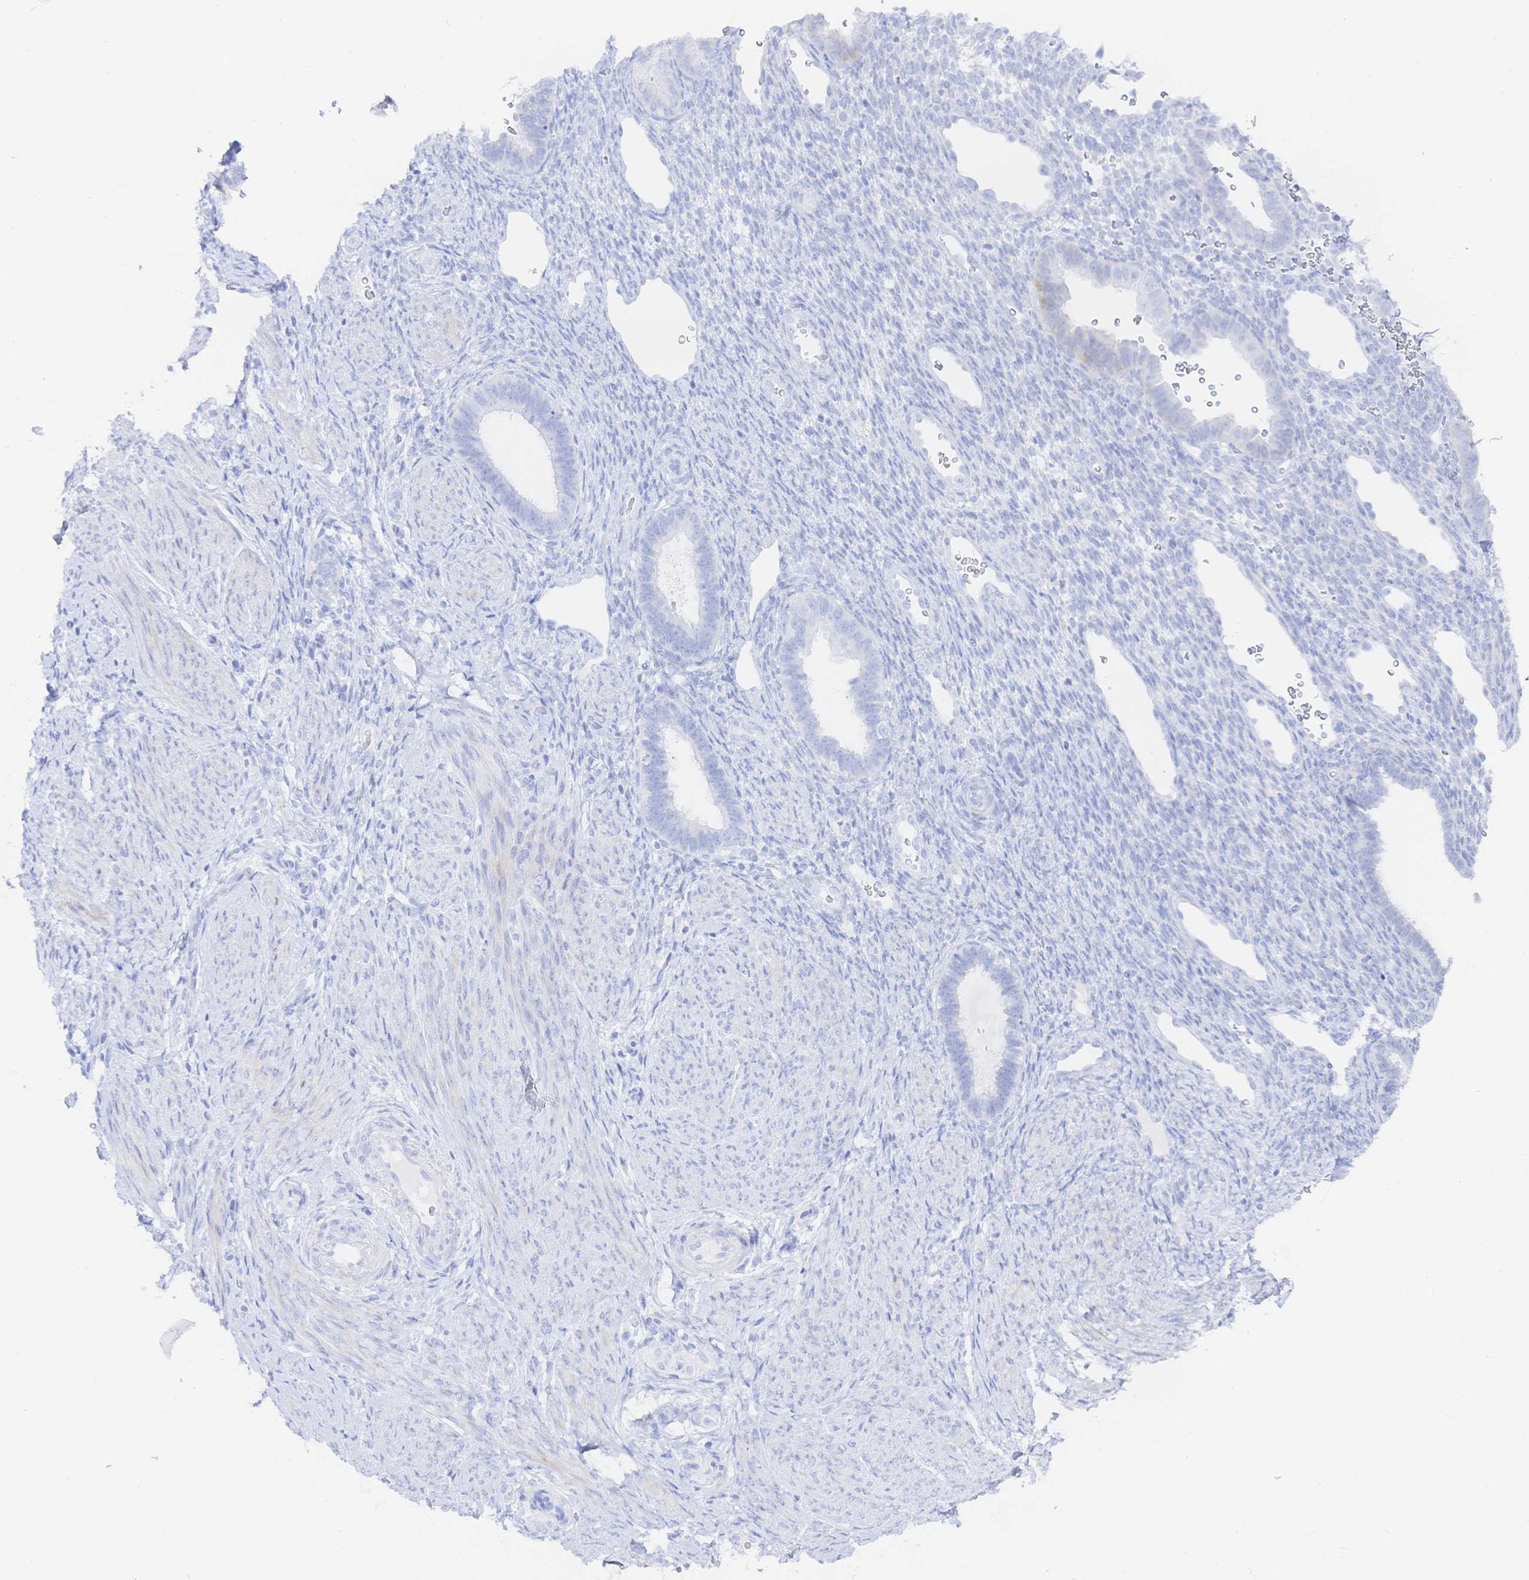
{"staining": {"intensity": "negative", "quantity": "none", "location": "none"}, "tissue": "endometrium", "cell_type": "Cells in endometrial stroma", "image_type": "normal", "snomed": [{"axis": "morphology", "description": "Normal tissue, NOS"}, {"axis": "topography", "description": "Endometrium"}], "caption": "The immunohistochemistry photomicrograph has no significant expression in cells in endometrial stroma of endometrium.", "gene": "KCNH6", "patient": {"sex": "female", "age": 34}}